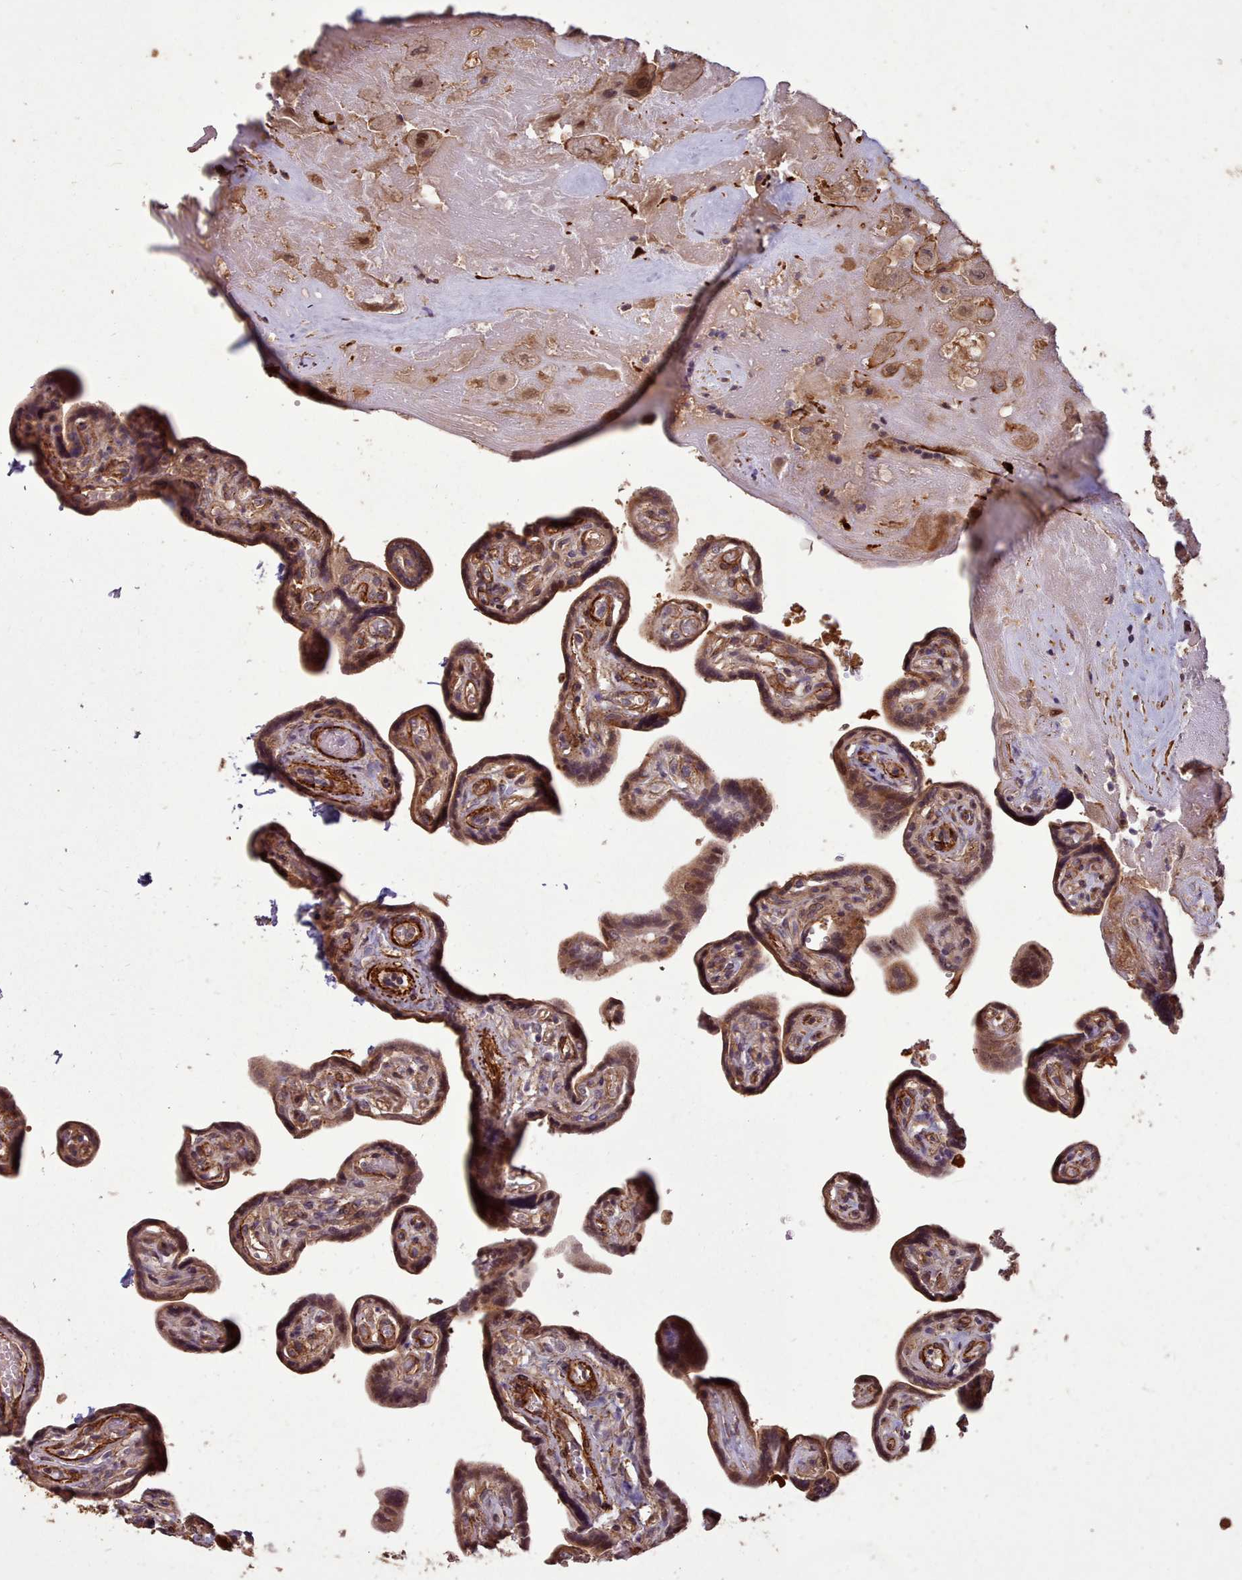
{"staining": {"intensity": "moderate", "quantity": ">75%", "location": "cytoplasmic/membranous,nuclear"}, "tissue": "placenta", "cell_type": "Decidual cells", "image_type": "normal", "snomed": [{"axis": "morphology", "description": "Normal tissue, NOS"}, {"axis": "topography", "description": "Placenta"}], "caption": "A high-resolution micrograph shows IHC staining of benign placenta, which exhibits moderate cytoplasmic/membranous,nuclear positivity in approximately >75% of decidual cells.", "gene": "NLRC4", "patient": {"sex": "female", "age": 32}}